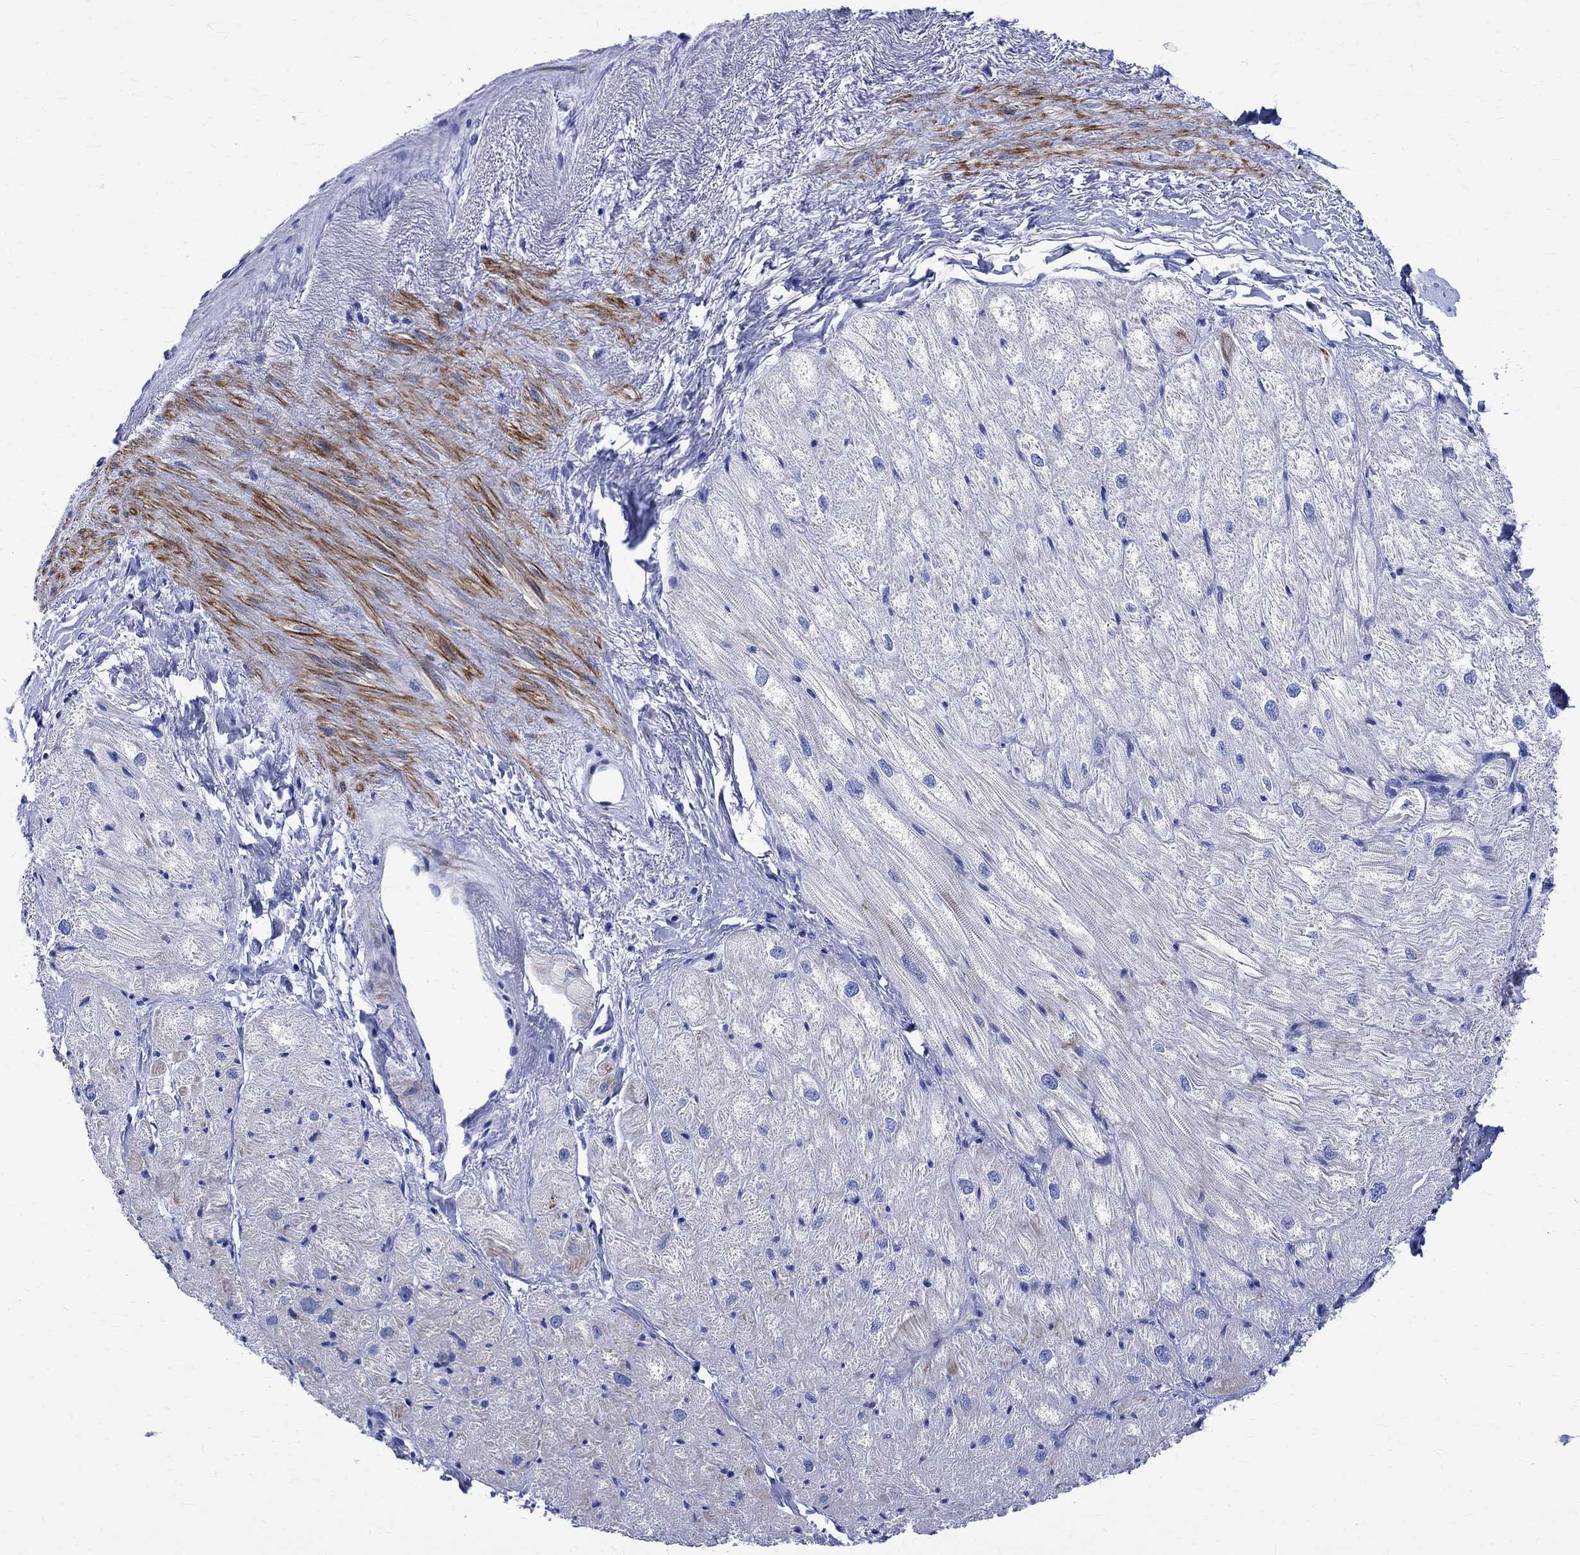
{"staining": {"intensity": "strong", "quantity": "25%-75%", "location": "cytoplasmic/membranous"}, "tissue": "heart muscle", "cell_type": "Cardiomyocytes", "image_type": "normal", "snomed": [{"axis": "morphology", "description": "Normal tissue, NOS"}, {"axis": "topography", "description": "Heart"}], "caption": "IHC of benign heart muscle shows high levels of strong cytoplasmic/membranous positivity in approximately 25%-75% of cardiomyocytes. The staining was performed using DAB (3,3'-diaminobenzidine) to visualize the protein expression in brown, while the nuclei were stained in blue with hematoxylin (Magnification: 20x).", "gene": "PARVB", "patient": {"sex": "male", "age": 57}}